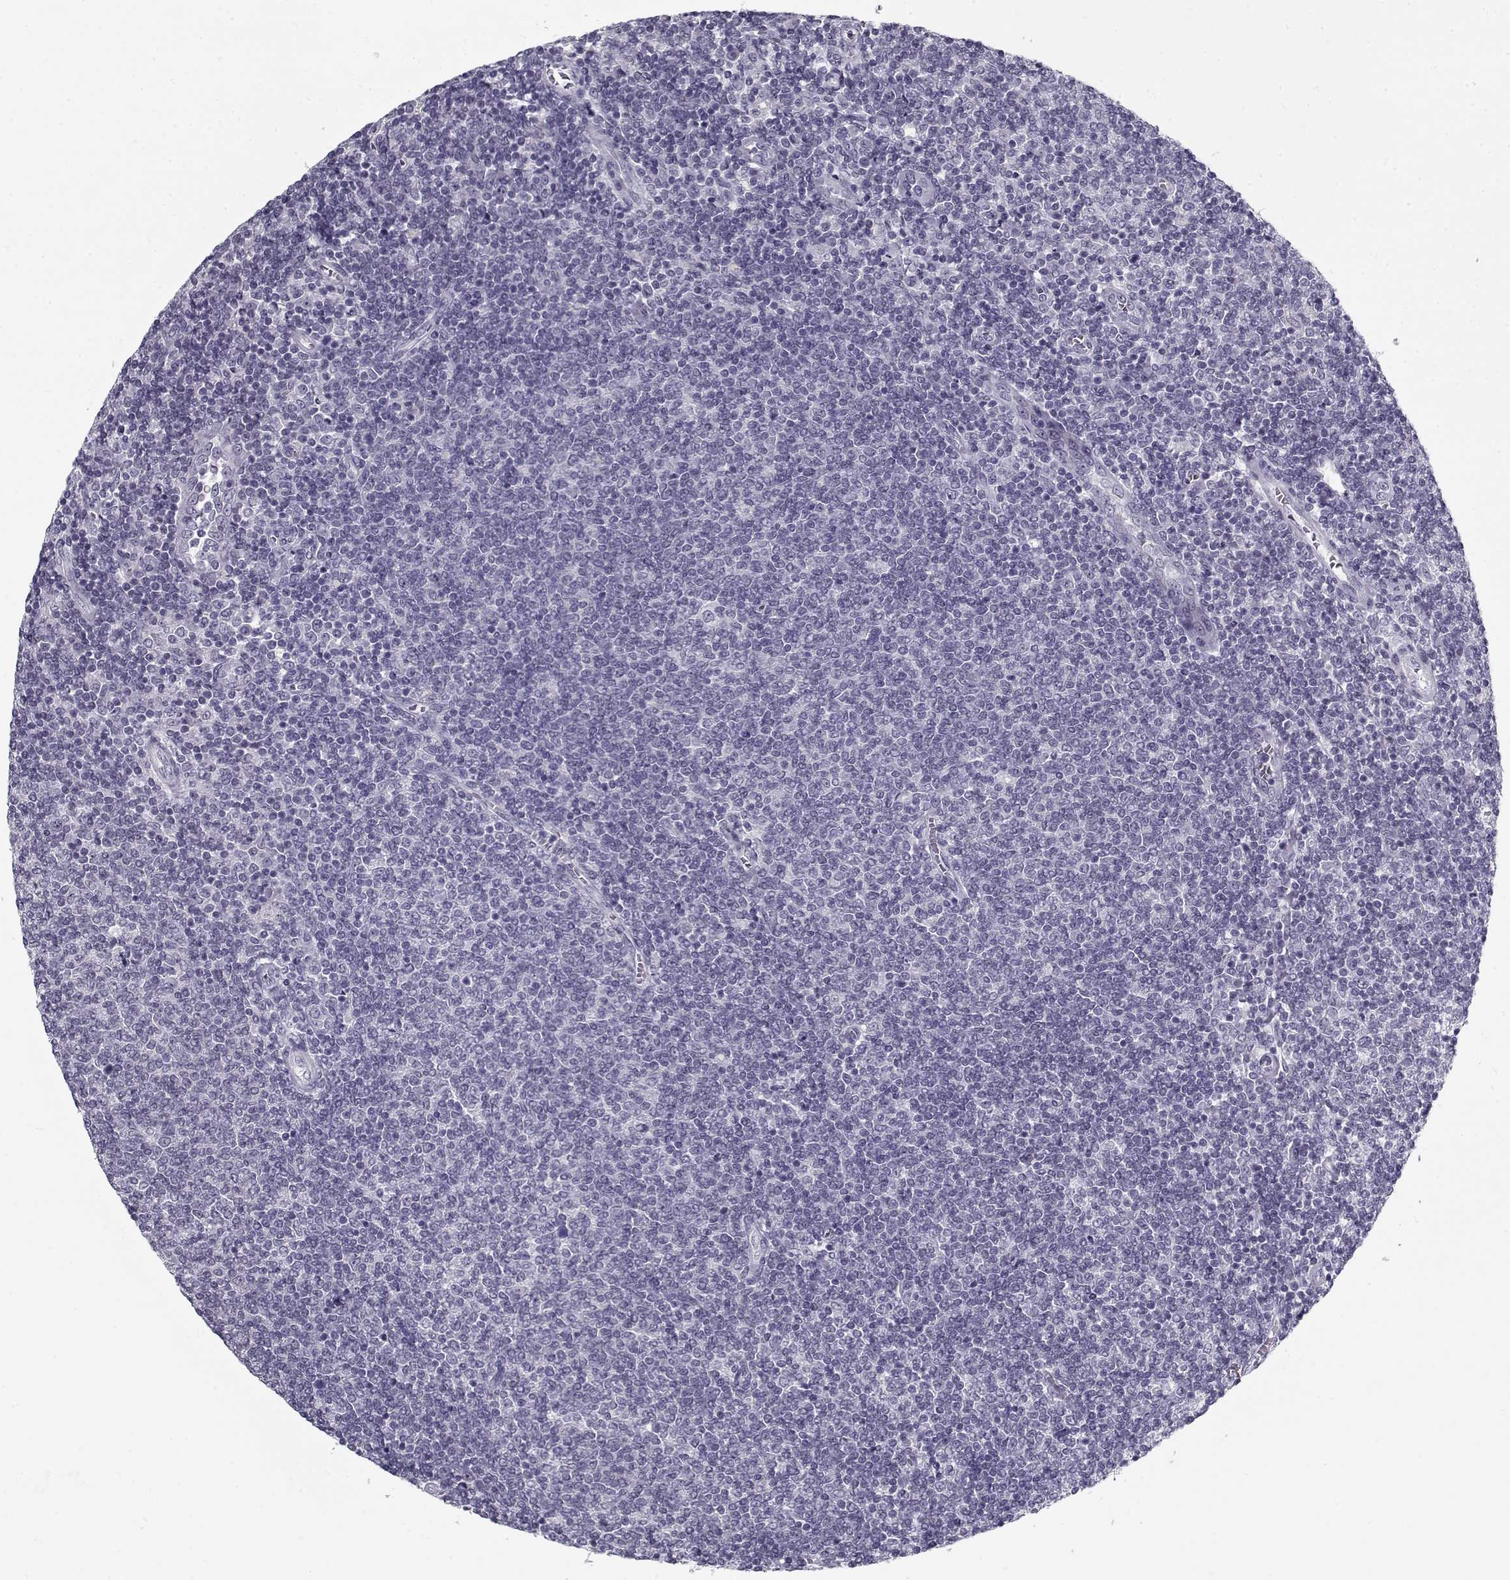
{"staining": {"intensity": "negative", "quantity": "none", "location": "none"}, "tissue": "lymphoma", "cell_type": "Tumor cells", "image_type": "cancer", "snomed": [{"axis": "morphology", "description": "Malignant lymphoma, non-Hodgkin's type, Low grade"}, {"axis": "topography", "description": "Lymph node"}], "caption": "Immunohistochemistry micrograph of lymphoma stained for a protein (brown), which demonstrates no expression in tumor cells. (DAB IHC, high magnification).", "gene": "SPACA9", "patient": {"sex": "male", "age": 52}}